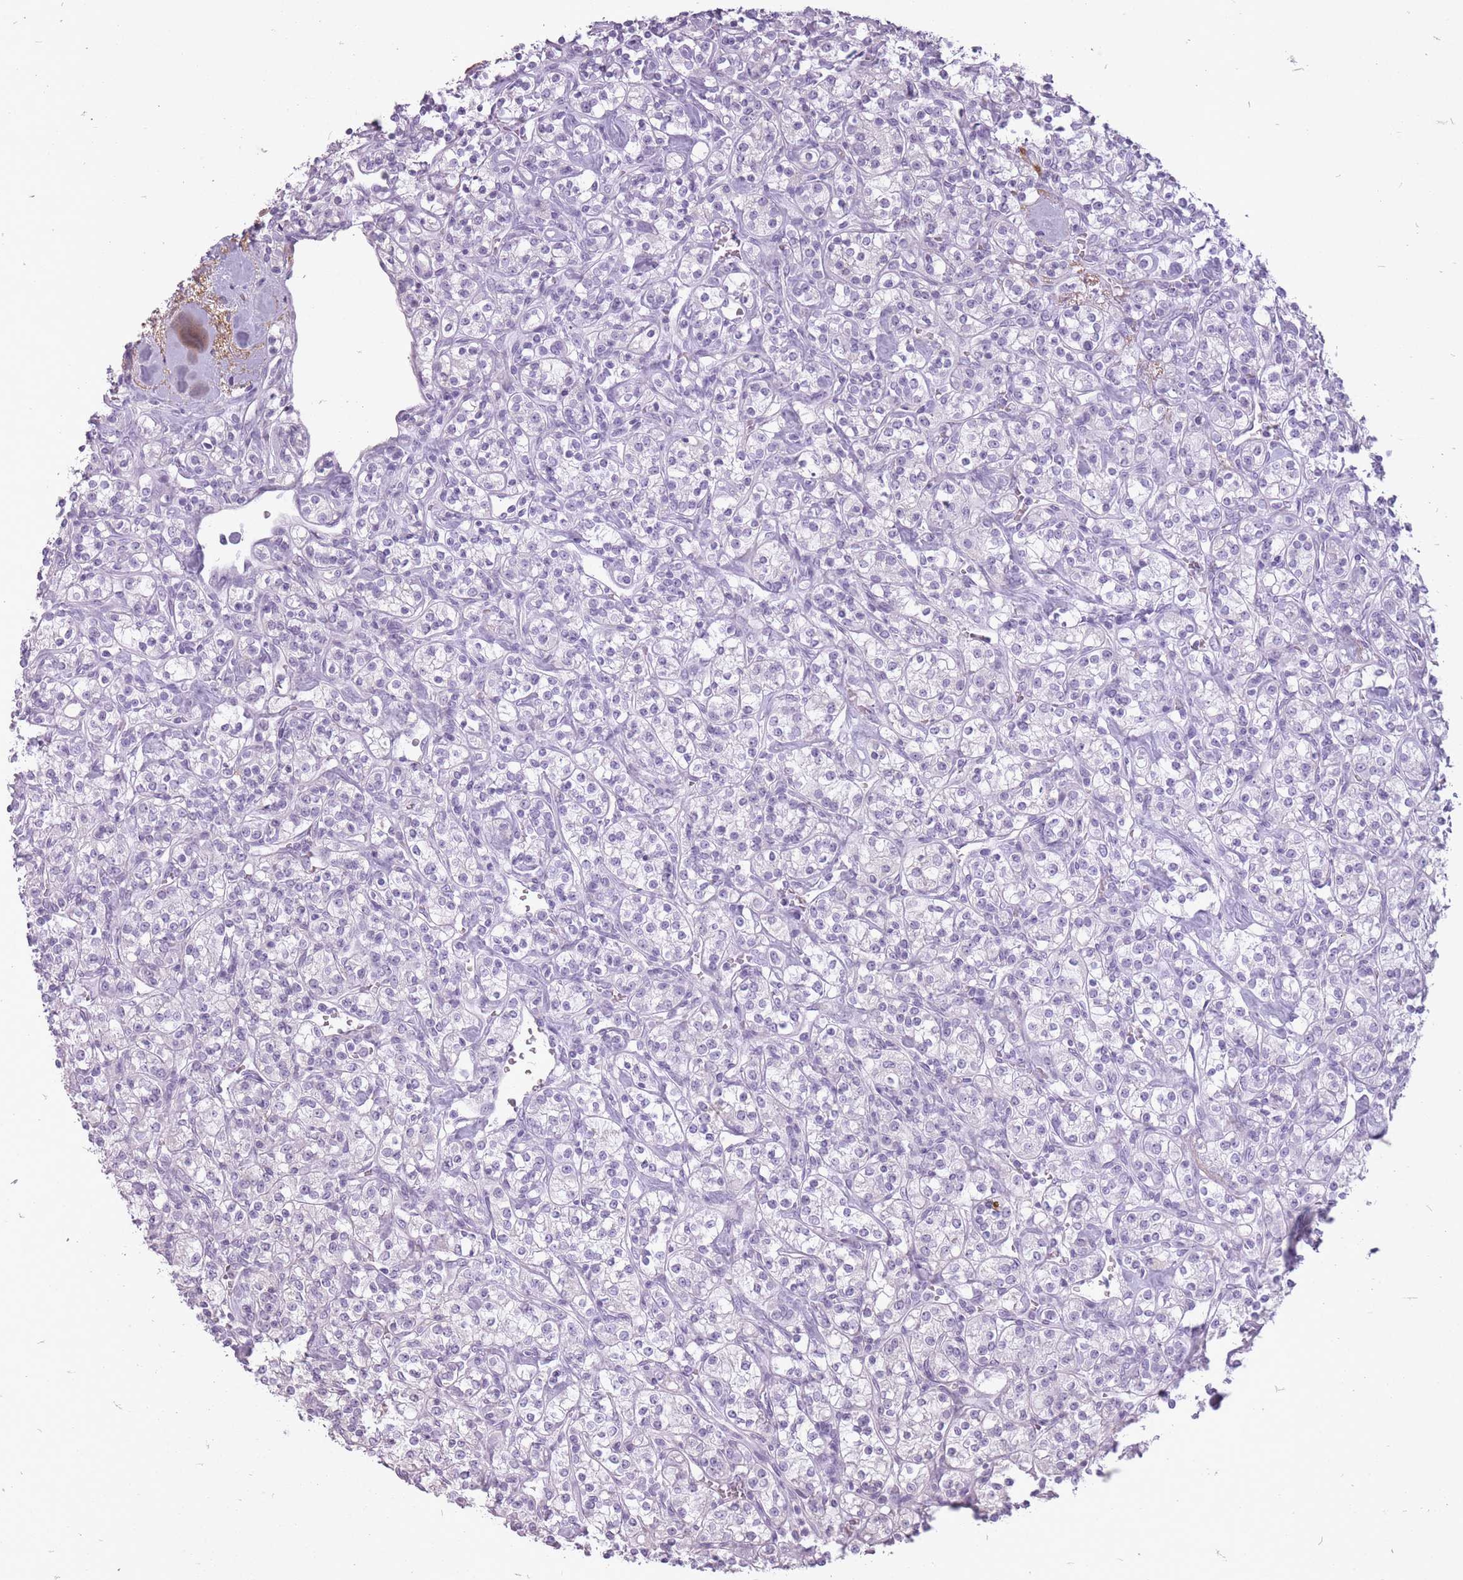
{"staining": {"intensity": "negative", "quantity": "none", "location": "none"}, "tissue": "renal cancer", "cell_type": "Tumor cells", "image_type": "cancer", "snomed": [{"axis": "morphology", "description": "Adenocarcinoma, NOS"}, {"axis": "topography", "description": "Kidney"}], "caption": "Immunohistochemistry (IHC) image of renal cancer (adenocarcinoma) stained for a protein (brown), which exhibits no positivity in tumor cells. (DAB IHC with hematoxylin counter stain).", "gene": "RFX4", "patient": {"sex": "male", "age": 77}}